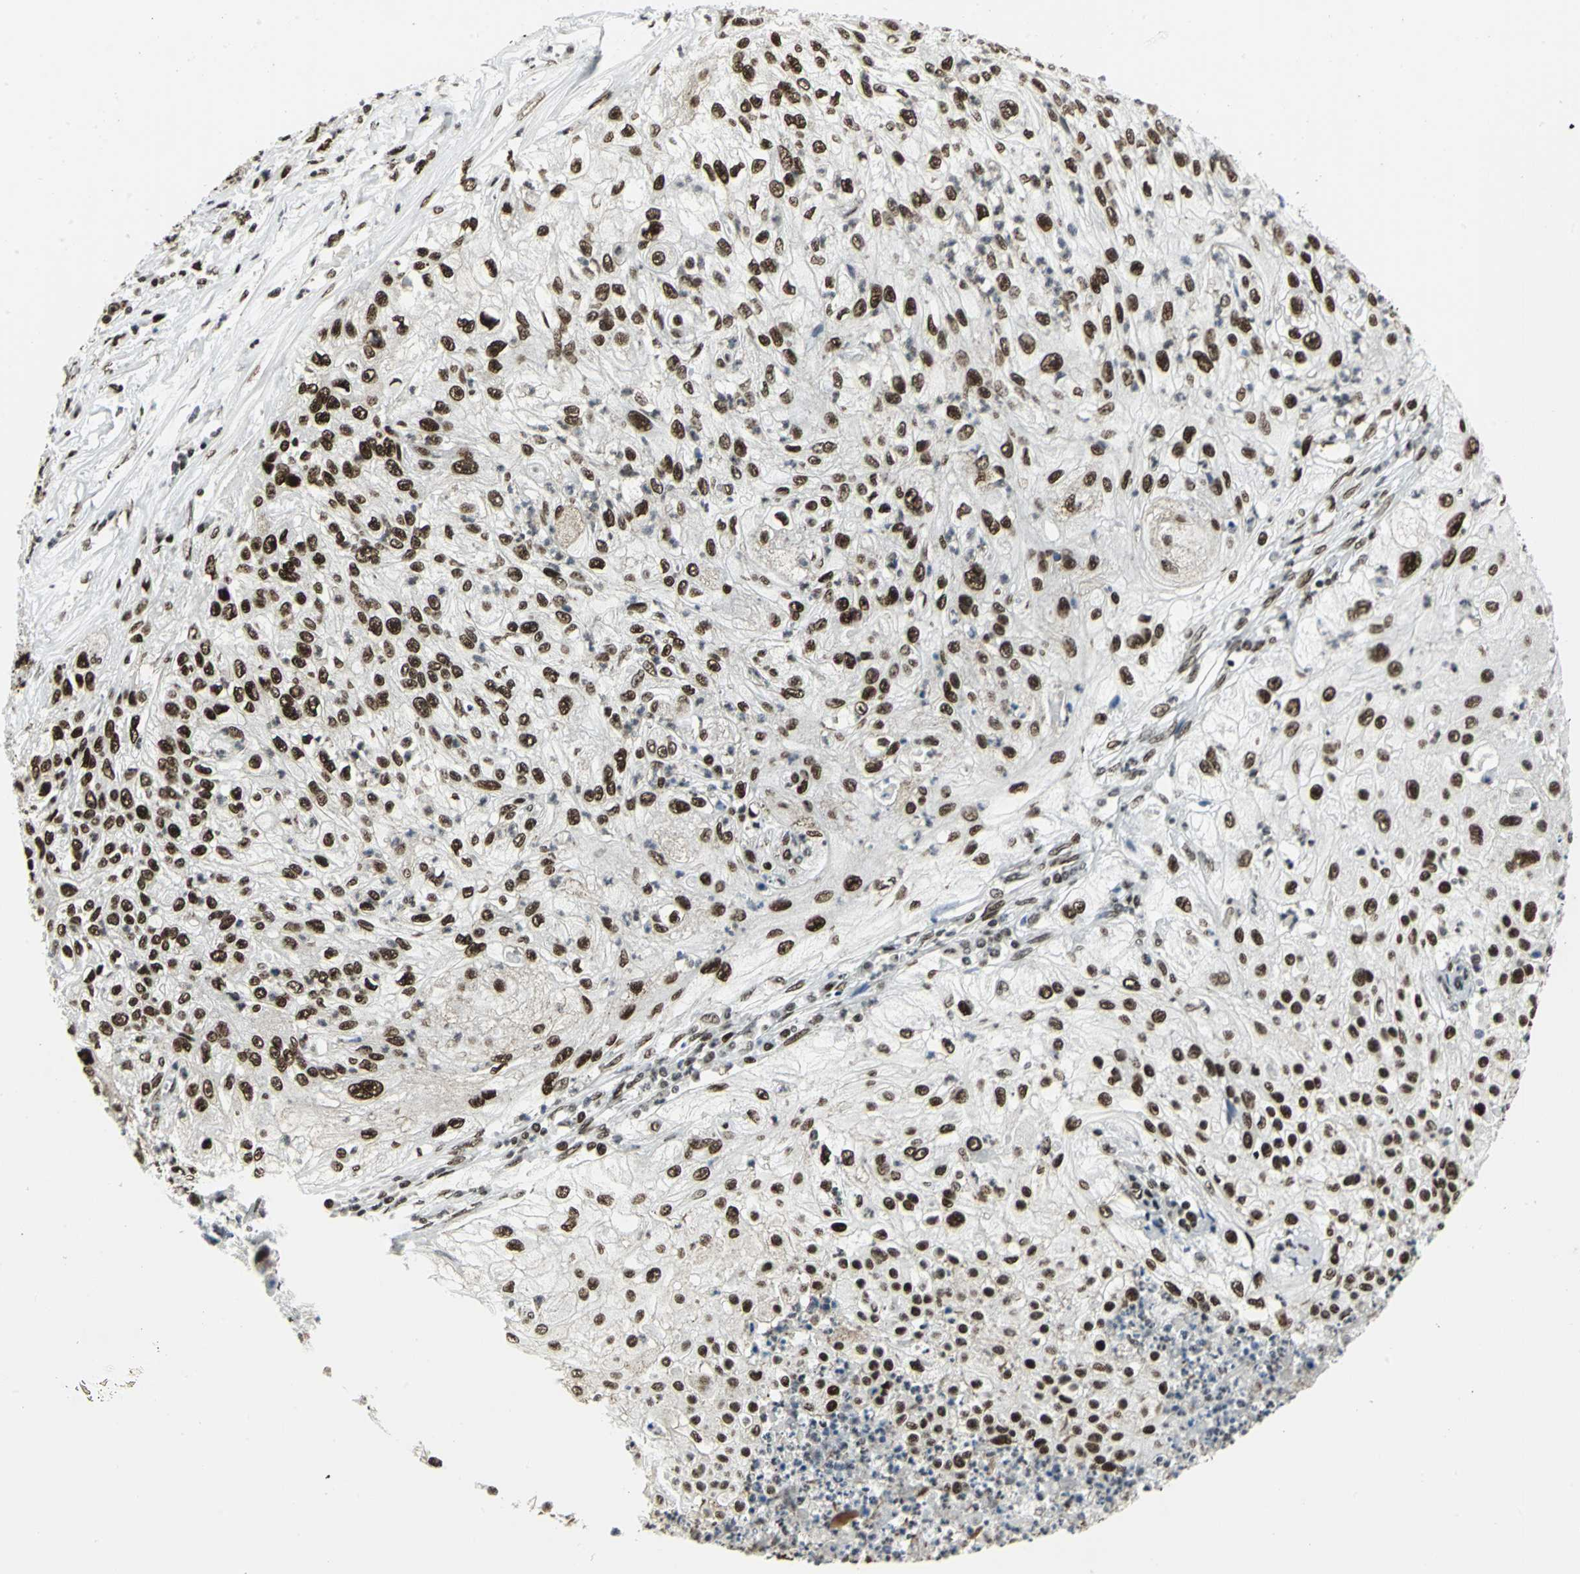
{"staining": {"intensity": "strong", "quantity": ">75%", "location": "nuclear"}, "tissue": "lung cancer", "cell_type": "Tumor cells", "image_type": "cancer", "snomed": [{"axis": "morphology", "description": "Inflammation, NOS"}, {"axis": "morphology", "description": "Squamous cell carcinoma, NOS"}, {"axis": "topography", "description": "Lymph node"}, {"axis": "topography", "description": "Soft tissue"}, {"axis": "topography", "description": "Lung"}], "caption": "Strong nuclear expression is identified in about >75% of tumor cells in lung cancer (squamous cell carcinoma).", "gene": "SMARCA4", "patient": {"sex": "male", "age": 66}}